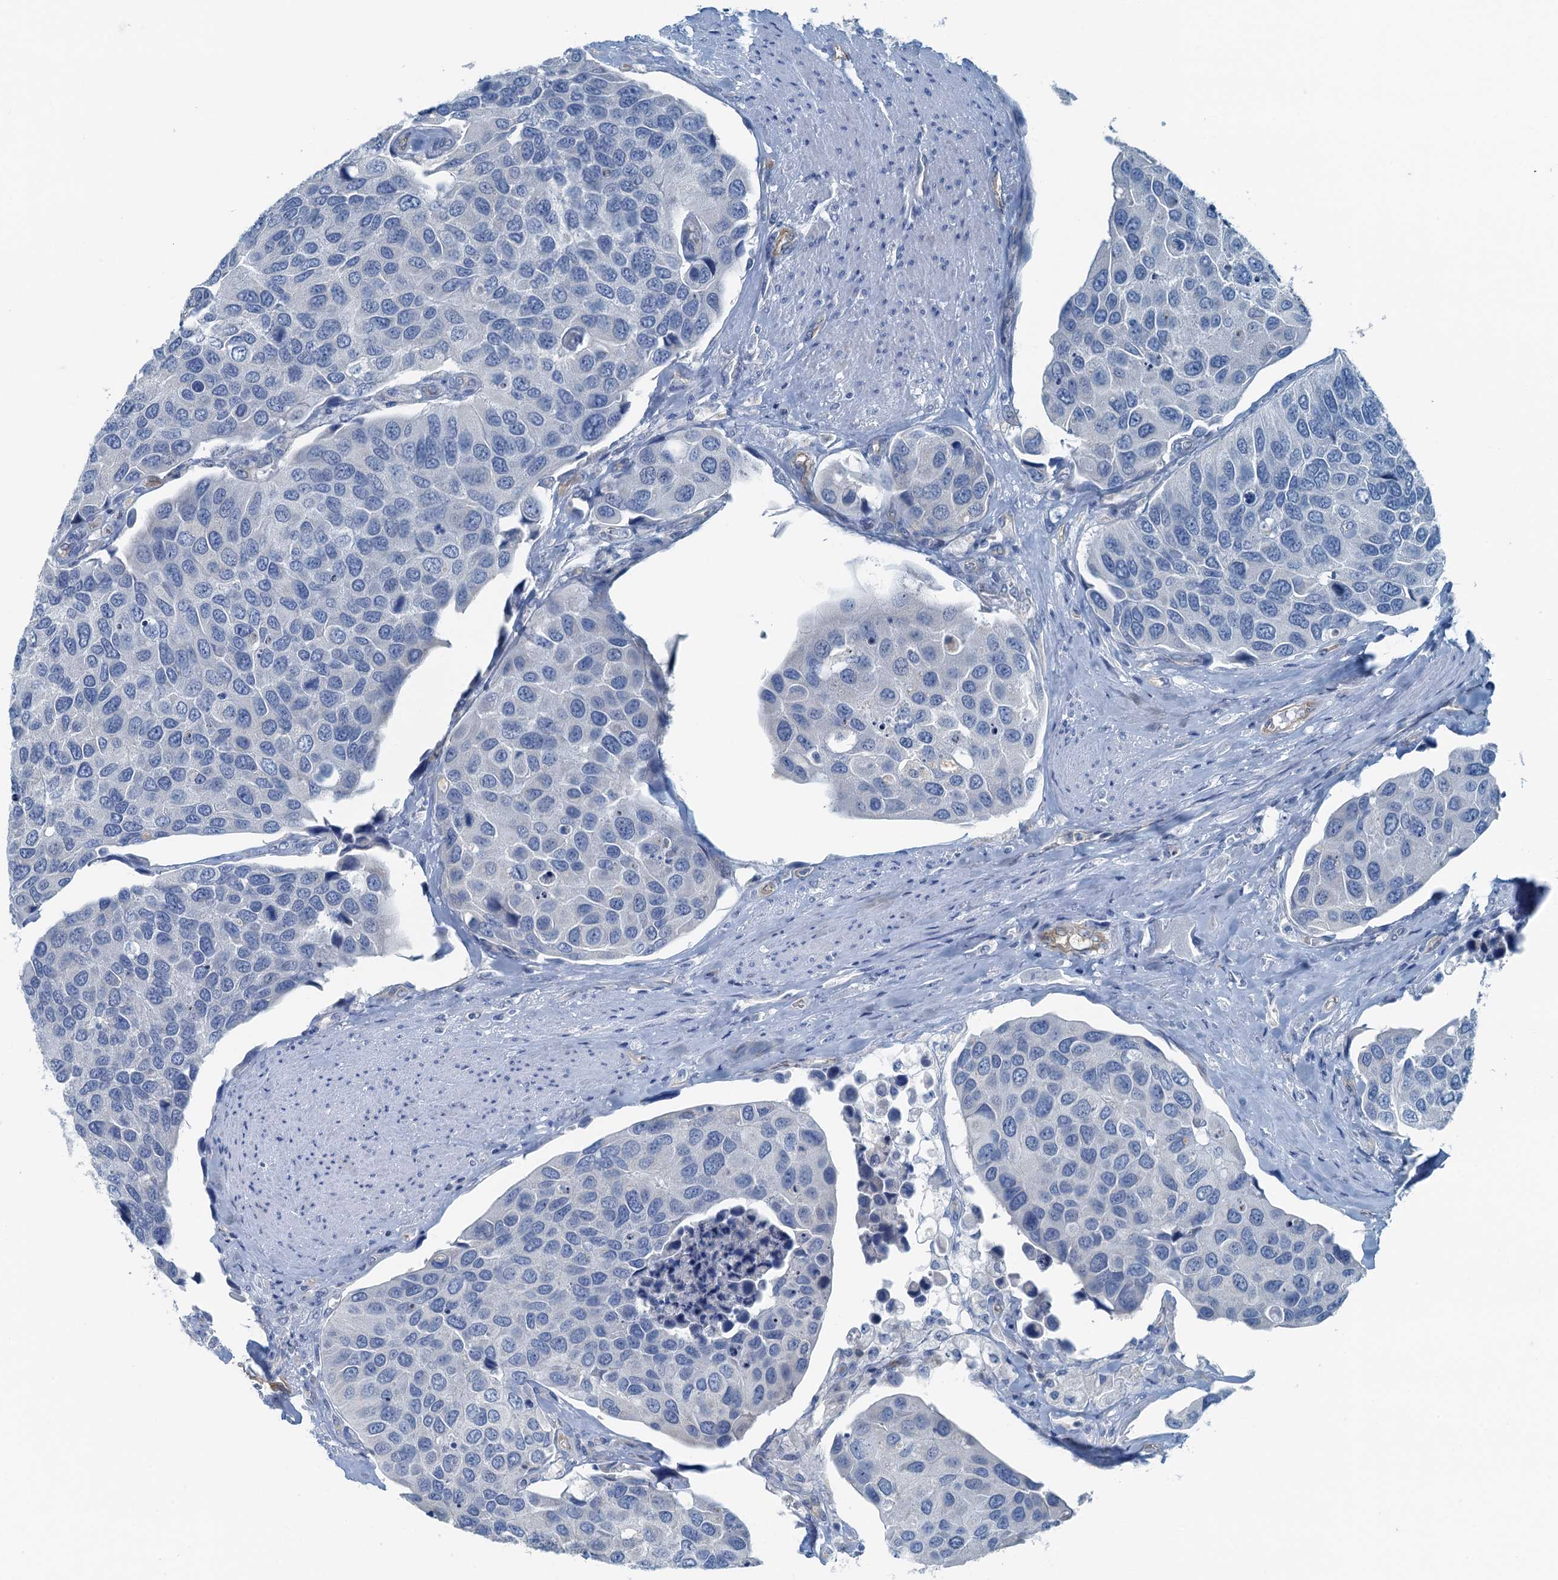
{"staining": {"intensity": "negative", "quantity": "none", "location": "none"}, "tissue": "urothelial cancer", "cell_type": "Tumor cells", "image_type": "cancer", "snomed": [{"axis": "morphology", "description": "Urothelial carcinoma, High grade"}, {"axis": "topography", "description": "Urinary bladder"}], "caption": "Tumor cells are negative for brown protein staining in high-grade urothelial carcinoma.", "gene": "GFOD2", "patient": {"sex": "male", "age": 74}}